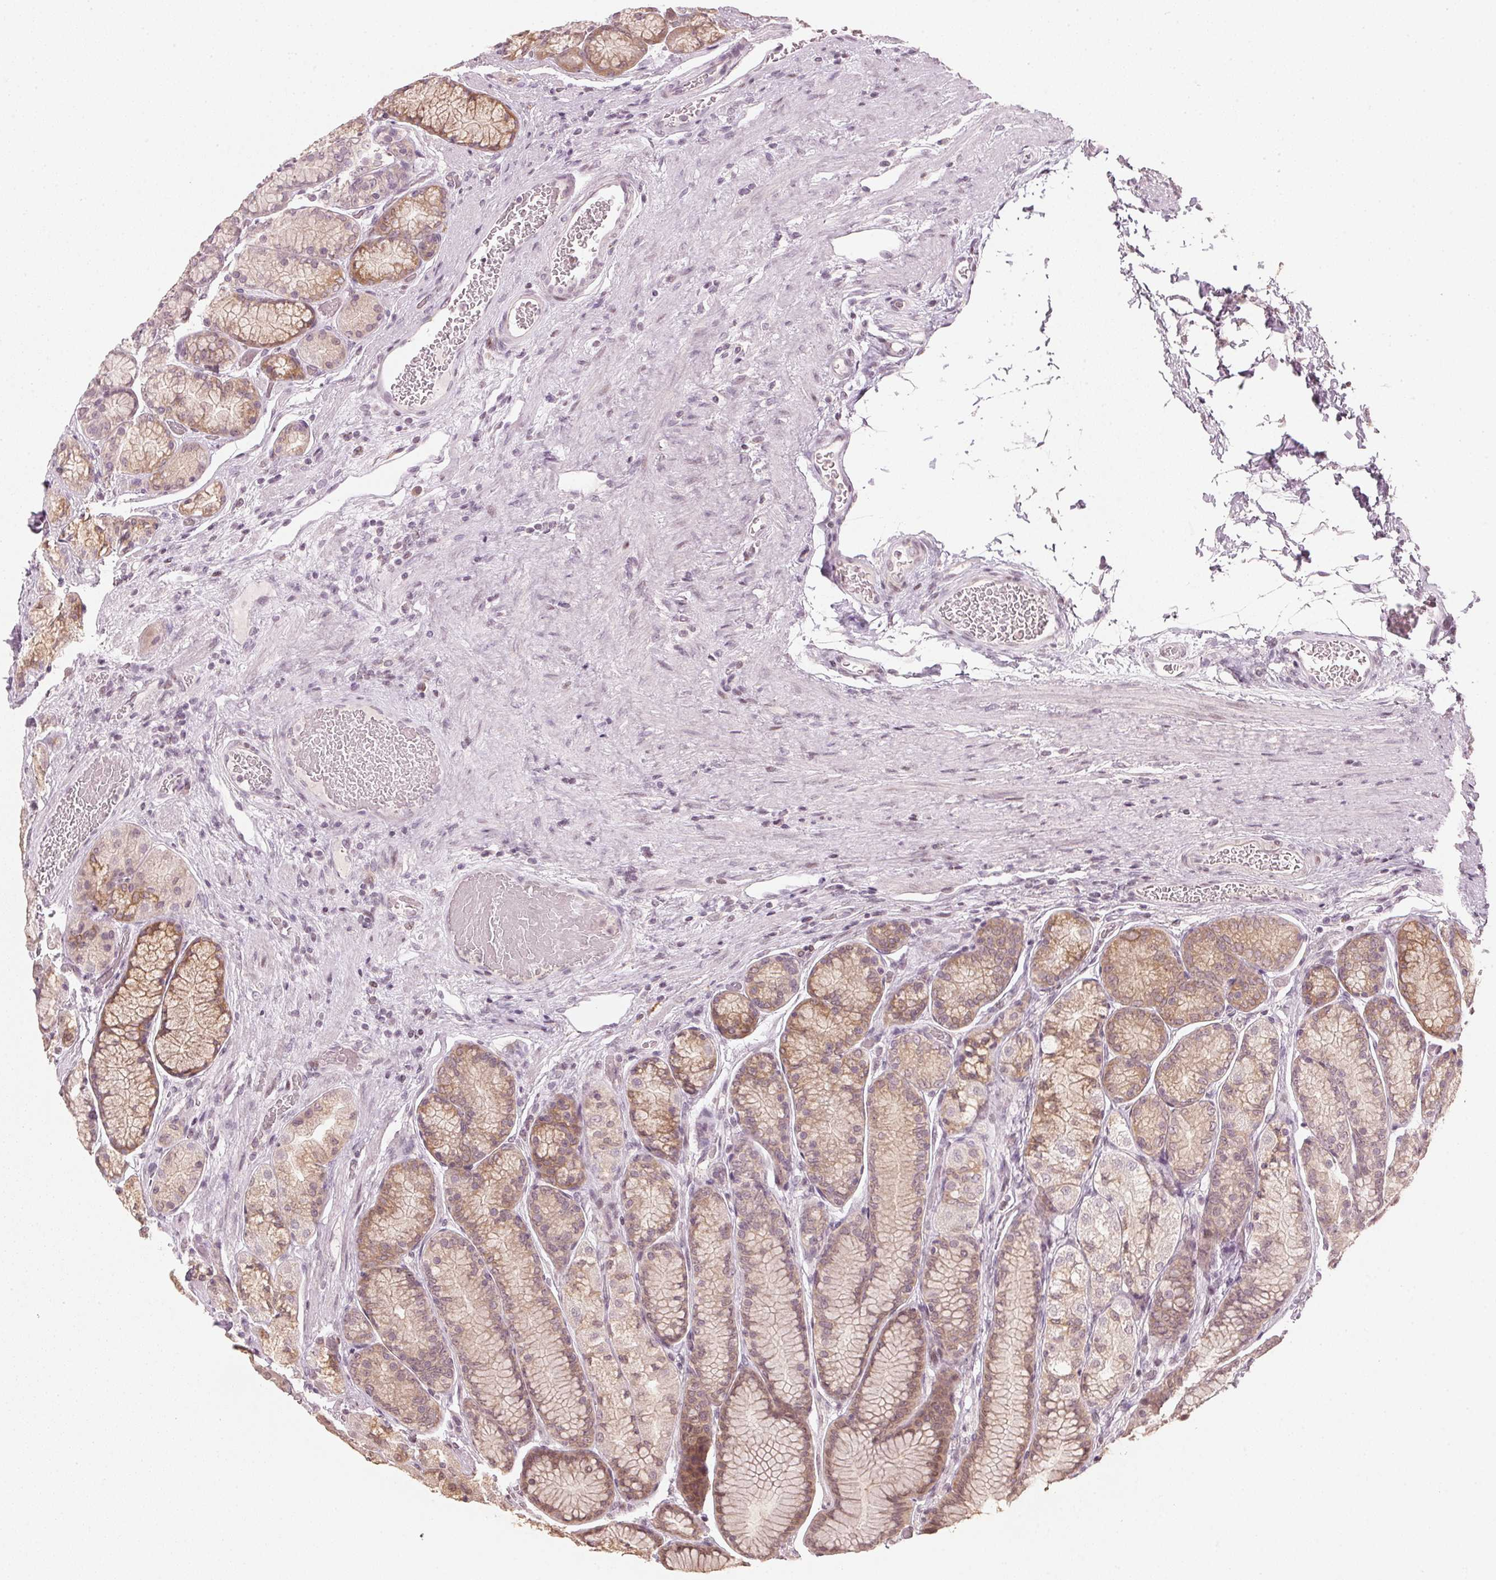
{"staining": {"intensity": "weak", "quantity": ">75%", "location": "cytoplasmic/membranous"}, "tissue": "stomach", "cell_type": "Glandular cells", "image_type": "normal", "snomed": [{"axis": "morphology", "description": "Normal tissue, NOS"}, {"axis": "morphology", "description": "Adenocarcinoma, NOS"}, {"axis": "morphology", "description": "Adenocarcinoma, High grade"}, {"axis": "topography", "description": "Stomach, upper"}, {"axis": "topography", "description": "Stomach"}], "caption": "DAB immunohistochemical staining of benign stomach displays weak cytoplasmic/membranous protein staining in approximately >75% of glandular cells. The protein is shown in brown color, while the nuclei are stained blue.", "gene": "SFRP4", "patient": {"sex": "female", "age": 65}}